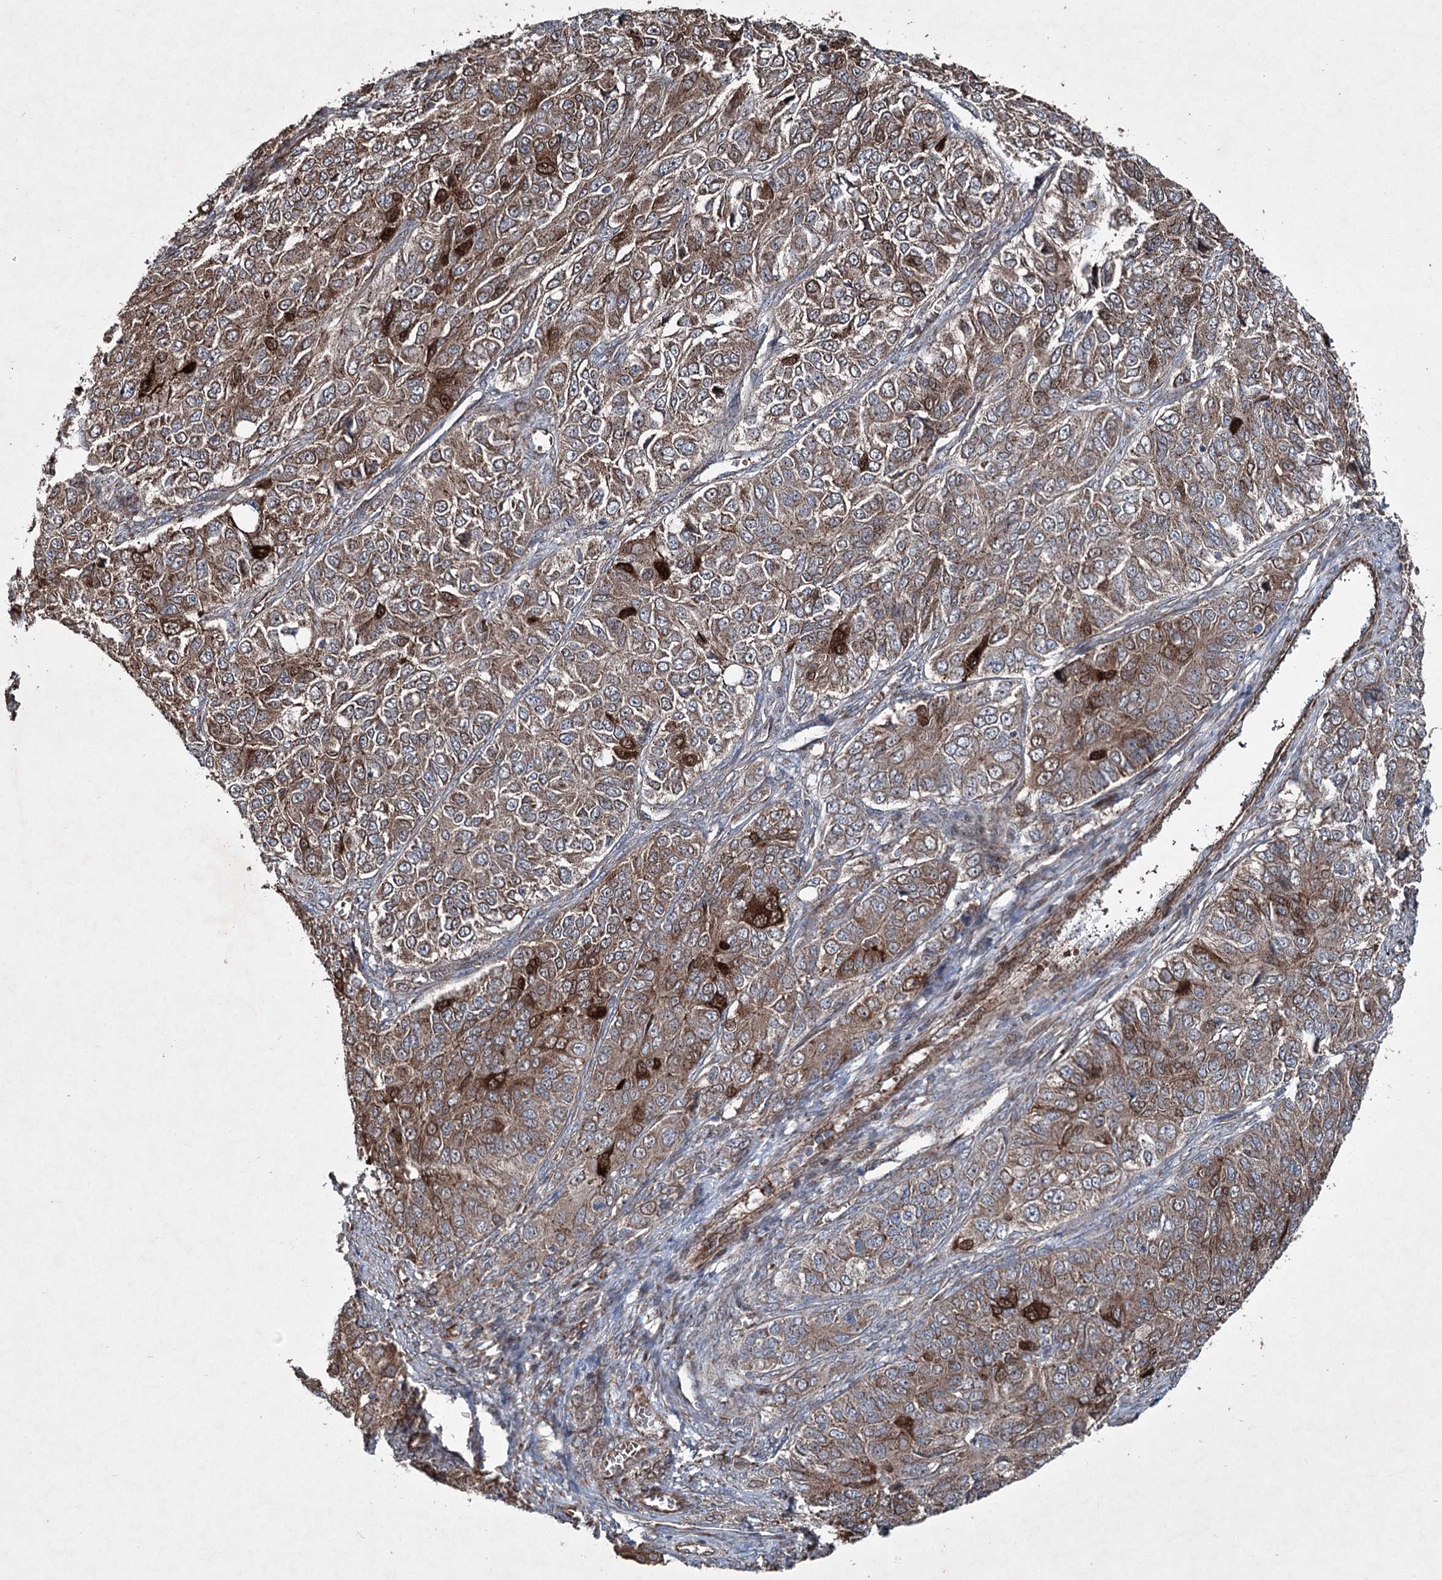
{"staining": {"intensity": "moderate", "quantity": ">75%", "location": "cytoplasmic/membranous"}, "tissue": "ovarian cancer", "cell_type": "Tumor cells", "image_type": "cancer", "snomed": [{"axis": "morphology", "description": "Carcinoma, endometroid"}, {"axis": "topography", "description": "Ovary"}], "caption": "Approximately >75% of tumor cells in human endometroid carcinoma (ovarian) show moderate cytoplasmic/membranous protein positivity as visualized by brown immunohistochemical staining.", "gene": "SERINC5", "patient": {"sex": "female", "age": 51}}